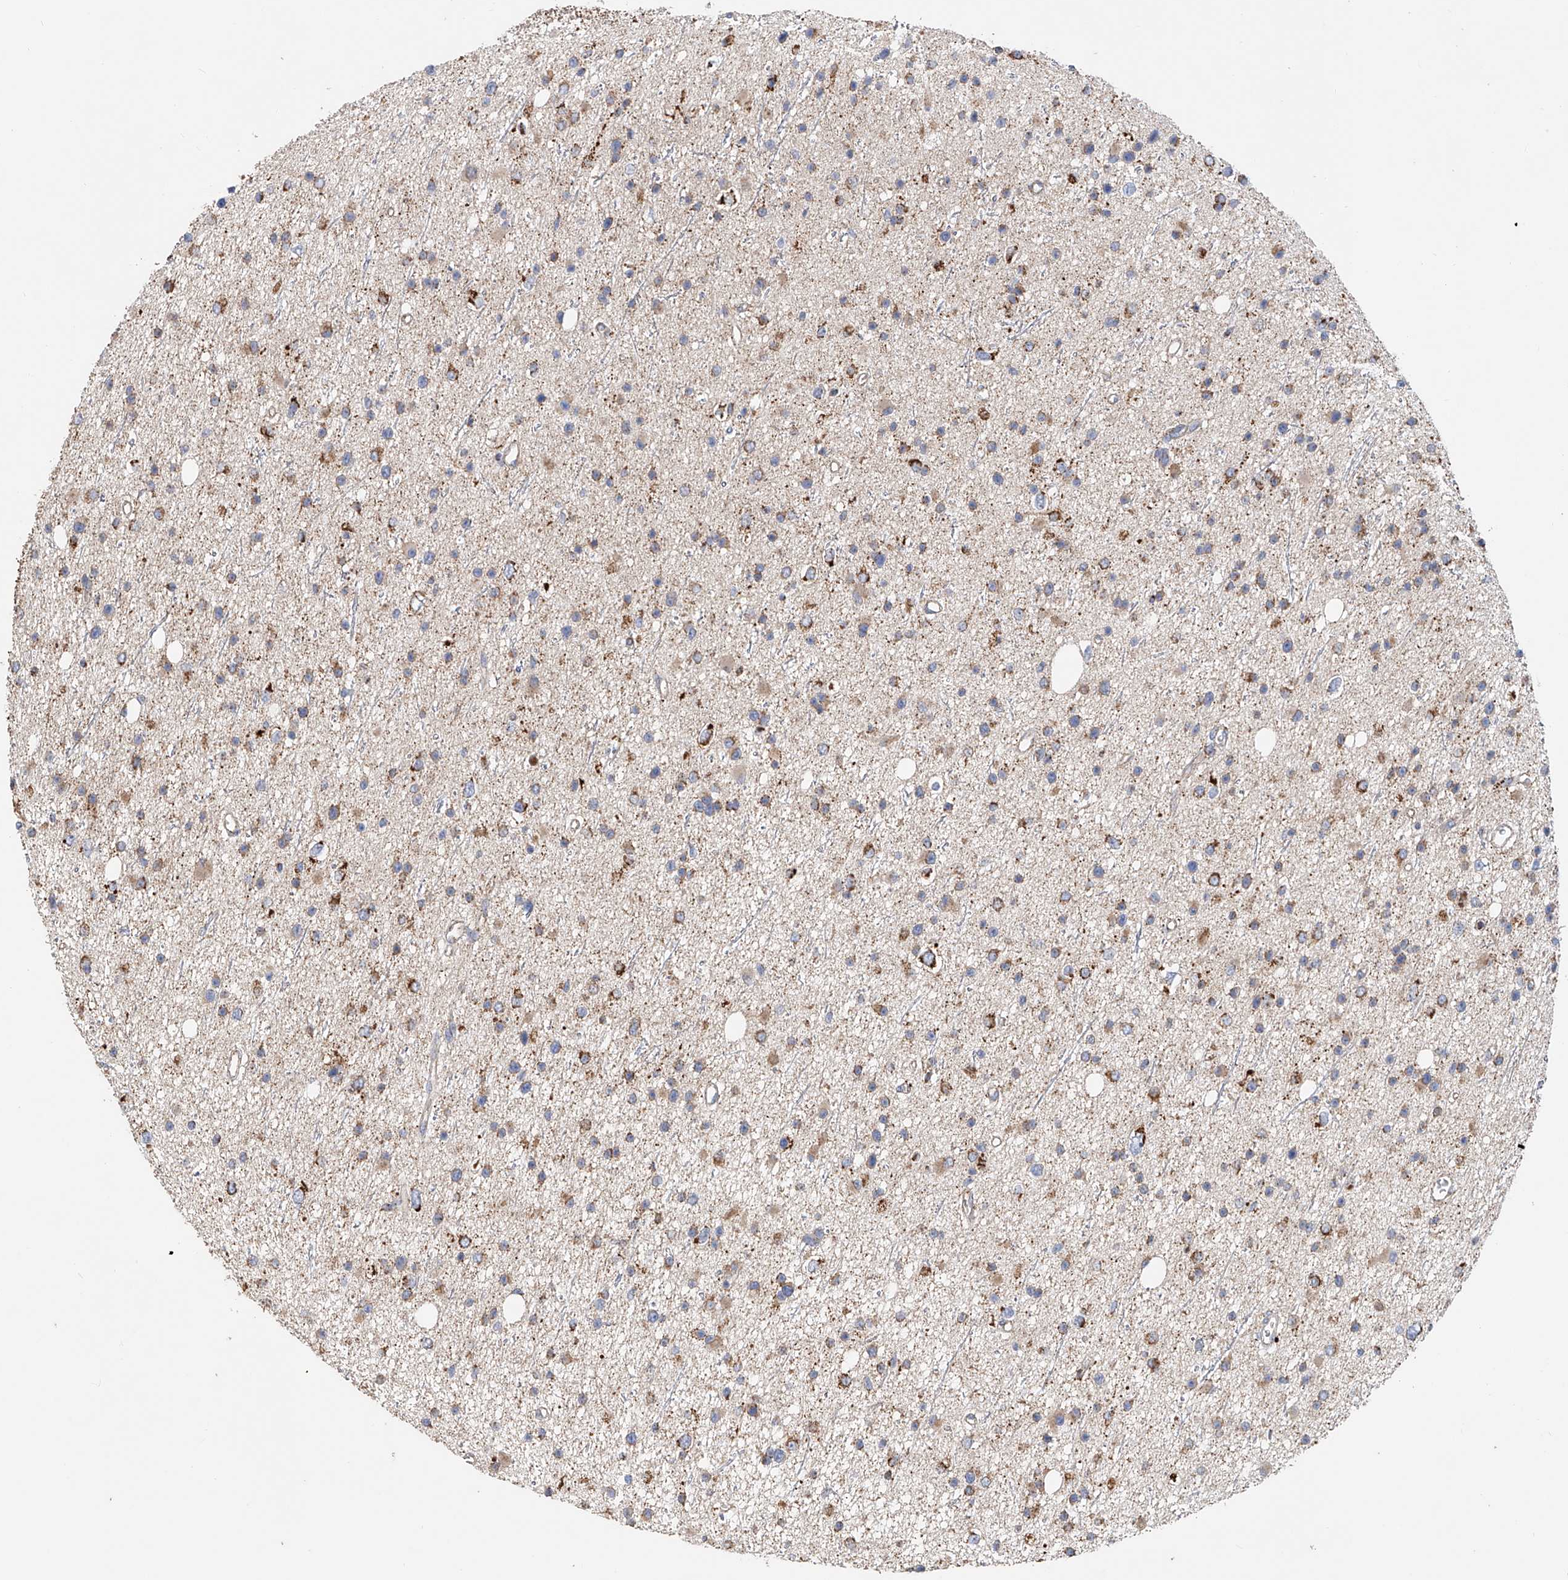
{"staining": {"intensity": "moderate", "quantity": ">75%", "location": "cytoplasmic/membranous"}, "tissue": "glioma", "cell_type": "Tumor cells", "image_type": "cancer", "snomed": [{"axis": "morphology", "description": "Glioma, malignant, Low grade"}, {"axis": "topography", "description": "Cerebral cortex"}], "caption": "IHC (DAB) staining of malignant glioma (low-grade) shows moderate cytoplasmic/membranous protein staining in about >75% of tumor cells. (DAB (3,3'-diaminobenzidine) = brown stain, brightfield microscopy at high magnification).", "gene": "MCL1", "patient": {"sex": "female", "age": 39}}